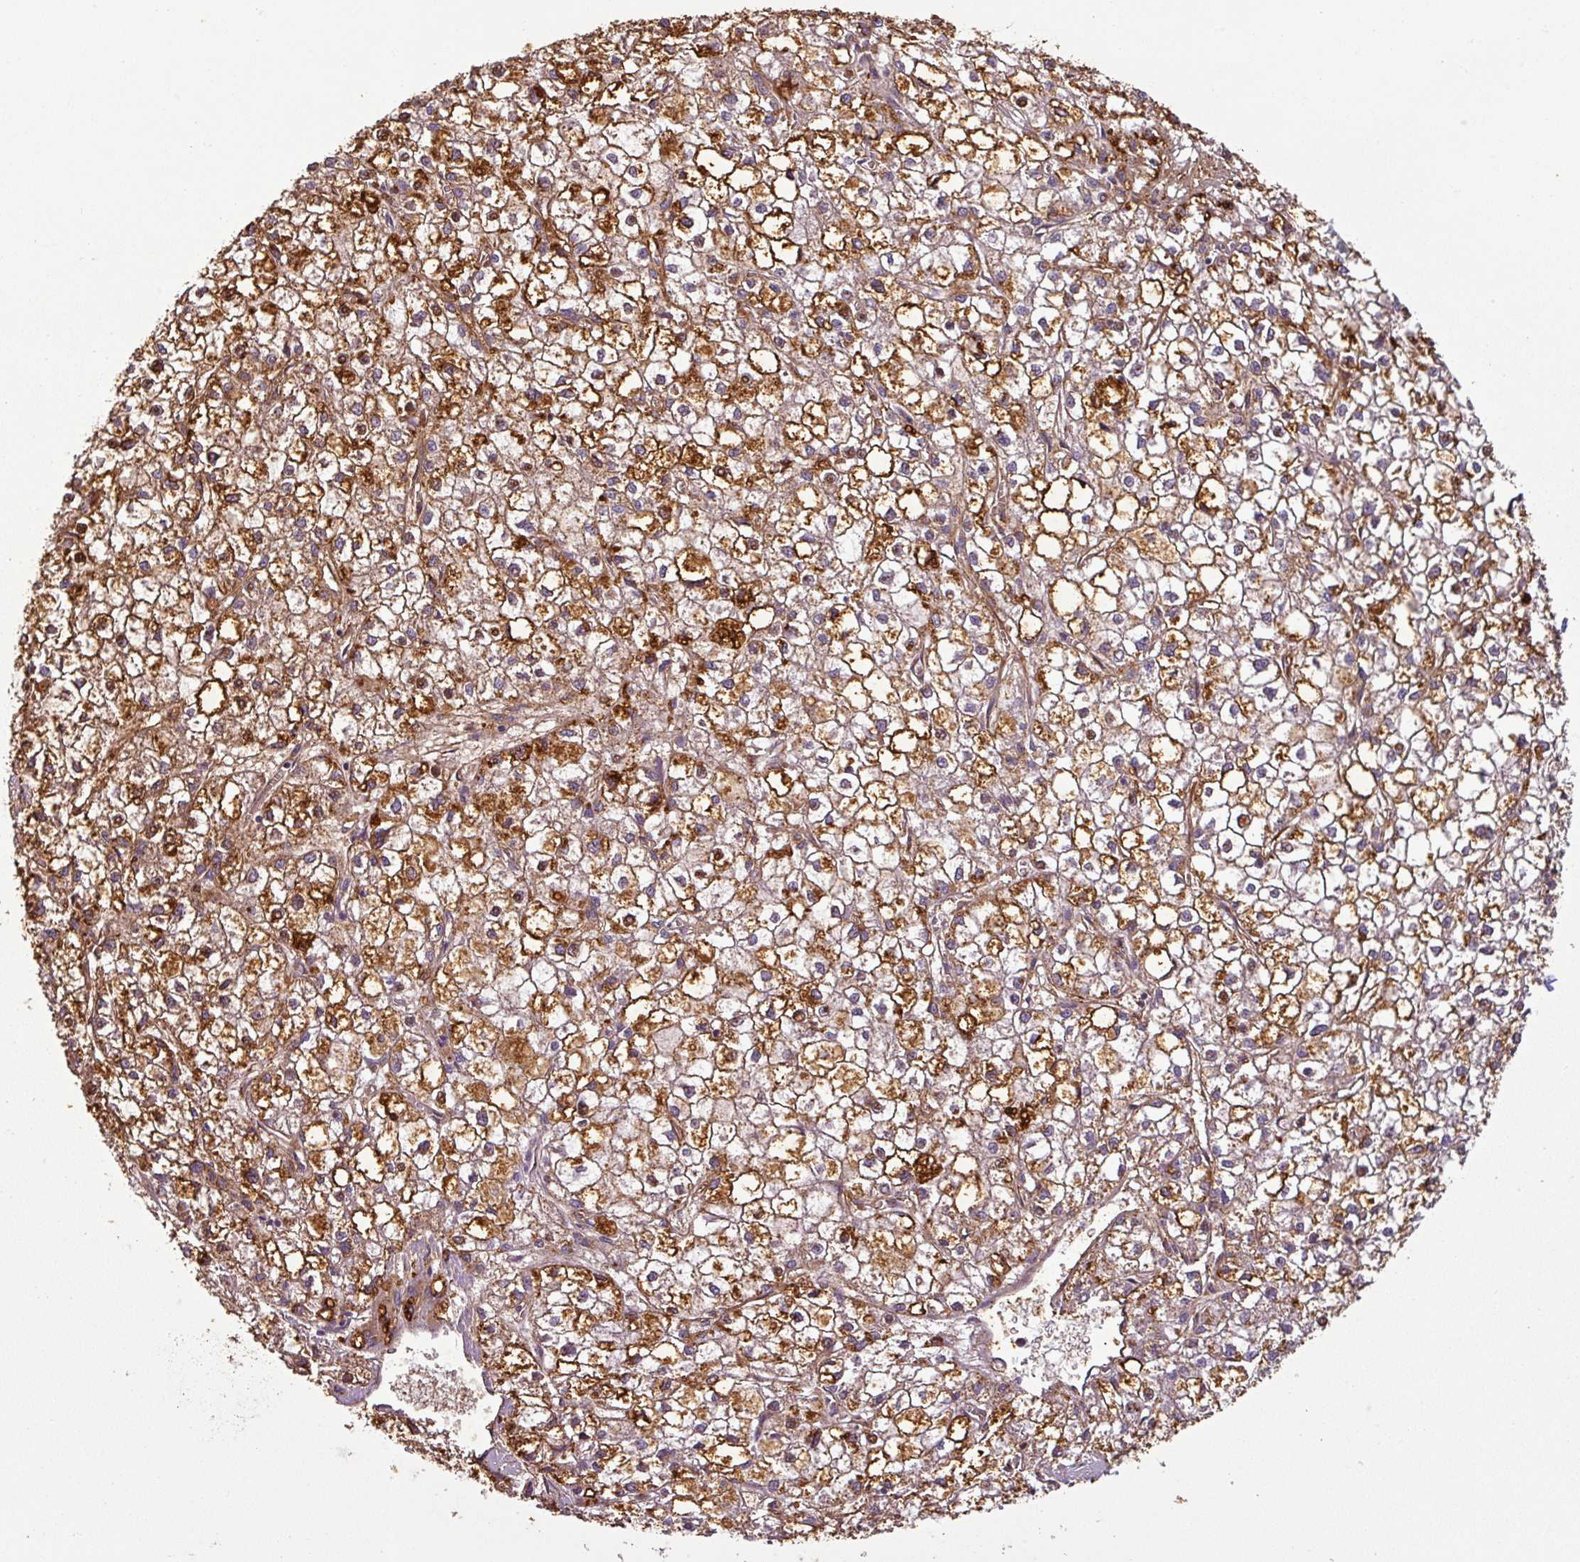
{"staining": {"intensity": "strong", "quantity": ">75%", "location": "cytoplasmic/membranous"}, "tissue": "liver cancer", "cell_type": "Tumor cells", "image_type": "cancer", "snomed": [{"axis": "morphology", "description": "Carcinoma, Hepatocellular, NOS"}, {"axis": "topography", "description": "Liver"}], "caption": "The immunohistochemical stain labels strong cytoplasmic/membranous staining in tumor cells of hepatocellular carcinoma (liver) tissue.", "gene": "APOC1", "patient": {"sex": "female", "age": 43}}